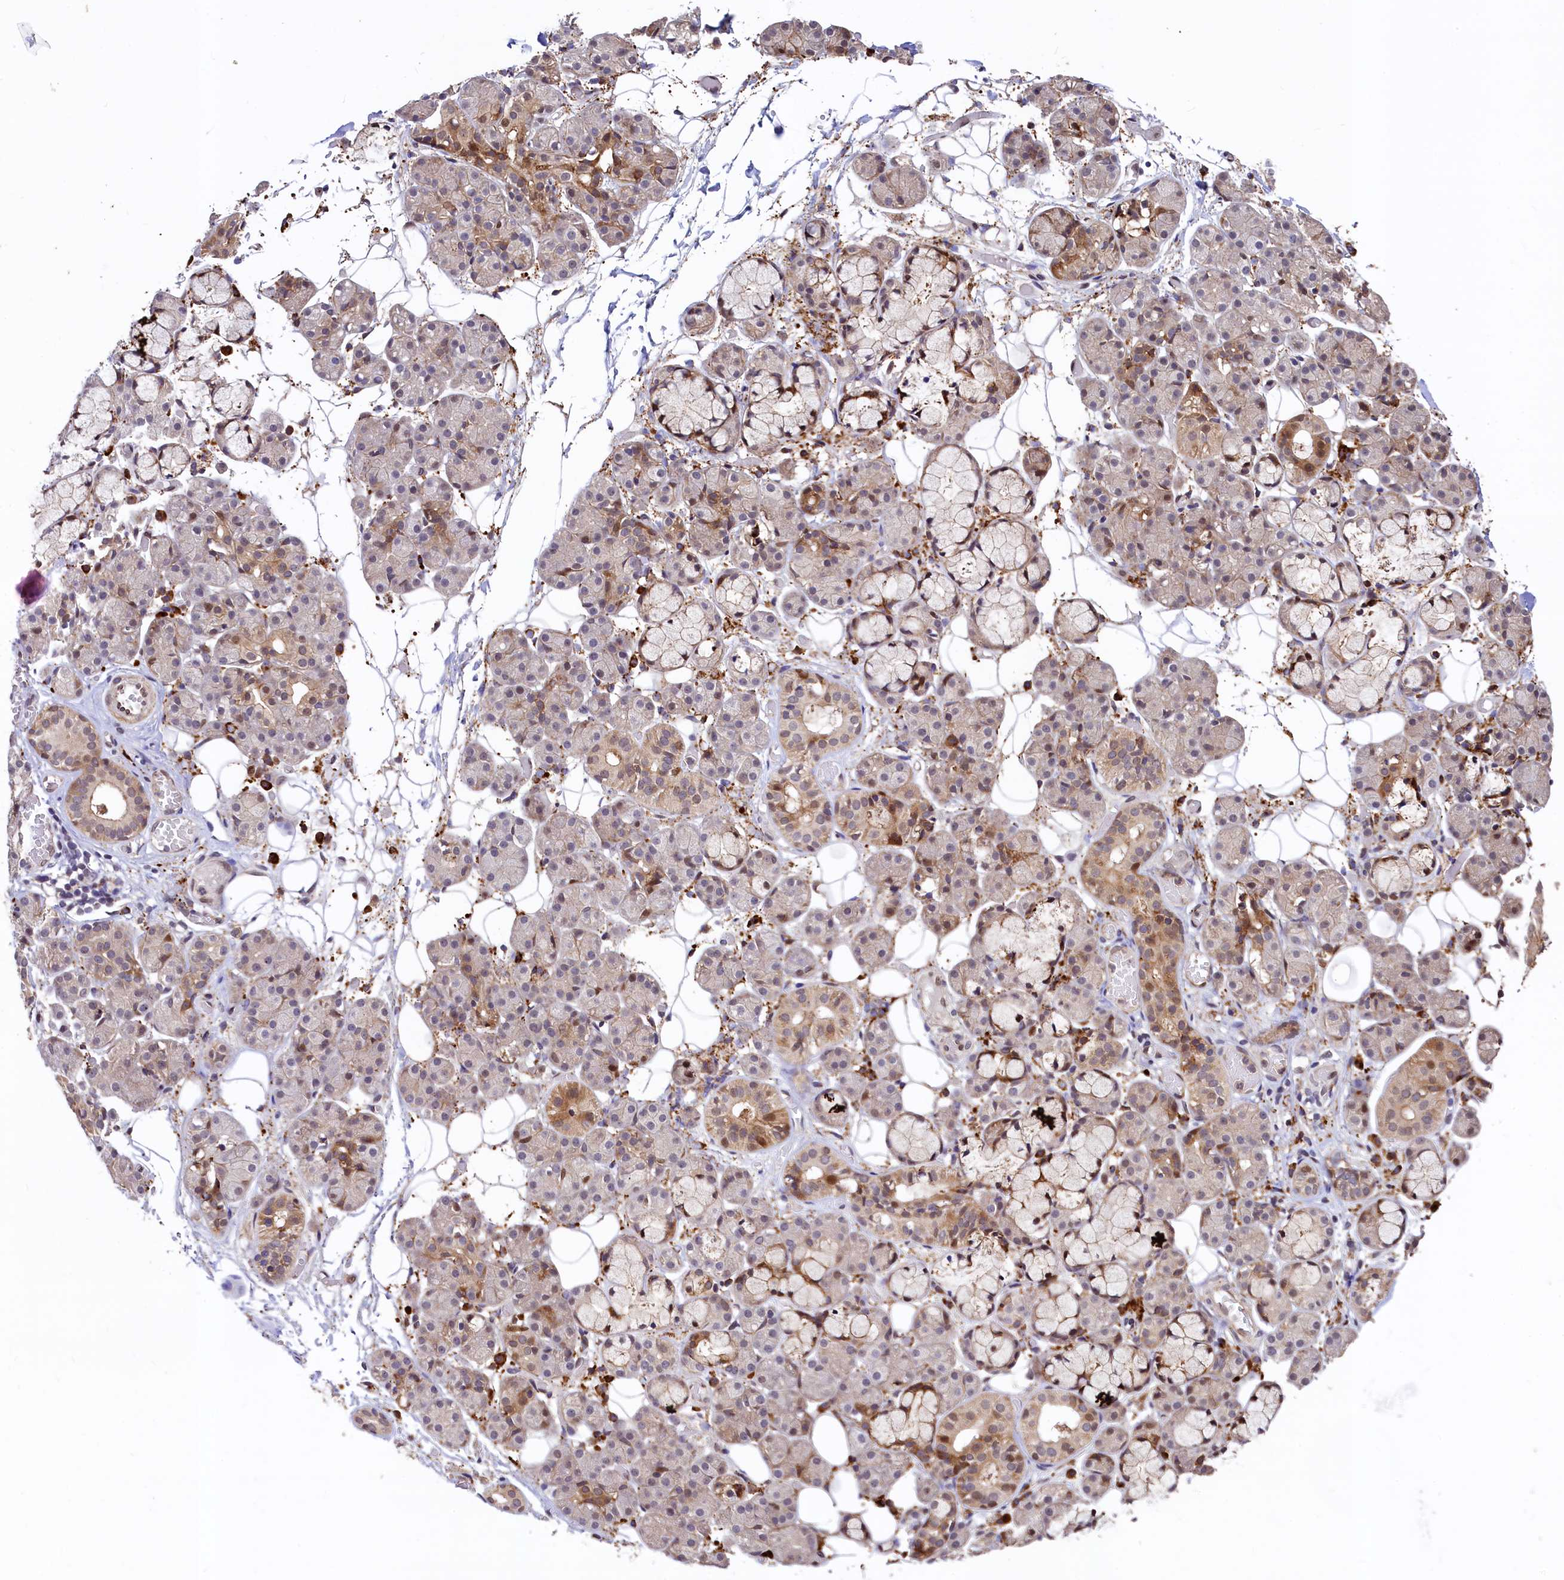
{"staining": {"intensity": "moderate", "quantity": "<25%", "location": "cytoplasmic/membranous"}, "tissue": "salivary gland", "cell_type": "Glandular cells", "image_type": "normal", "snomed": [{"axis": "morphology", "description": "Normal tissue, NOS"}, {"axis": "topography", "description": "Salivary gland"}], "caption": "Benign salivary gland shows moderate cytoplasmic/membranous expression in approximately <25% of glandular cells, visualized by immunohistochemistry. Immunohistochemistry stains the protein in brown and the nuclei are stained blue.", "gene": "C5orf15", "patient": {"sex": "male", "age": 63}}